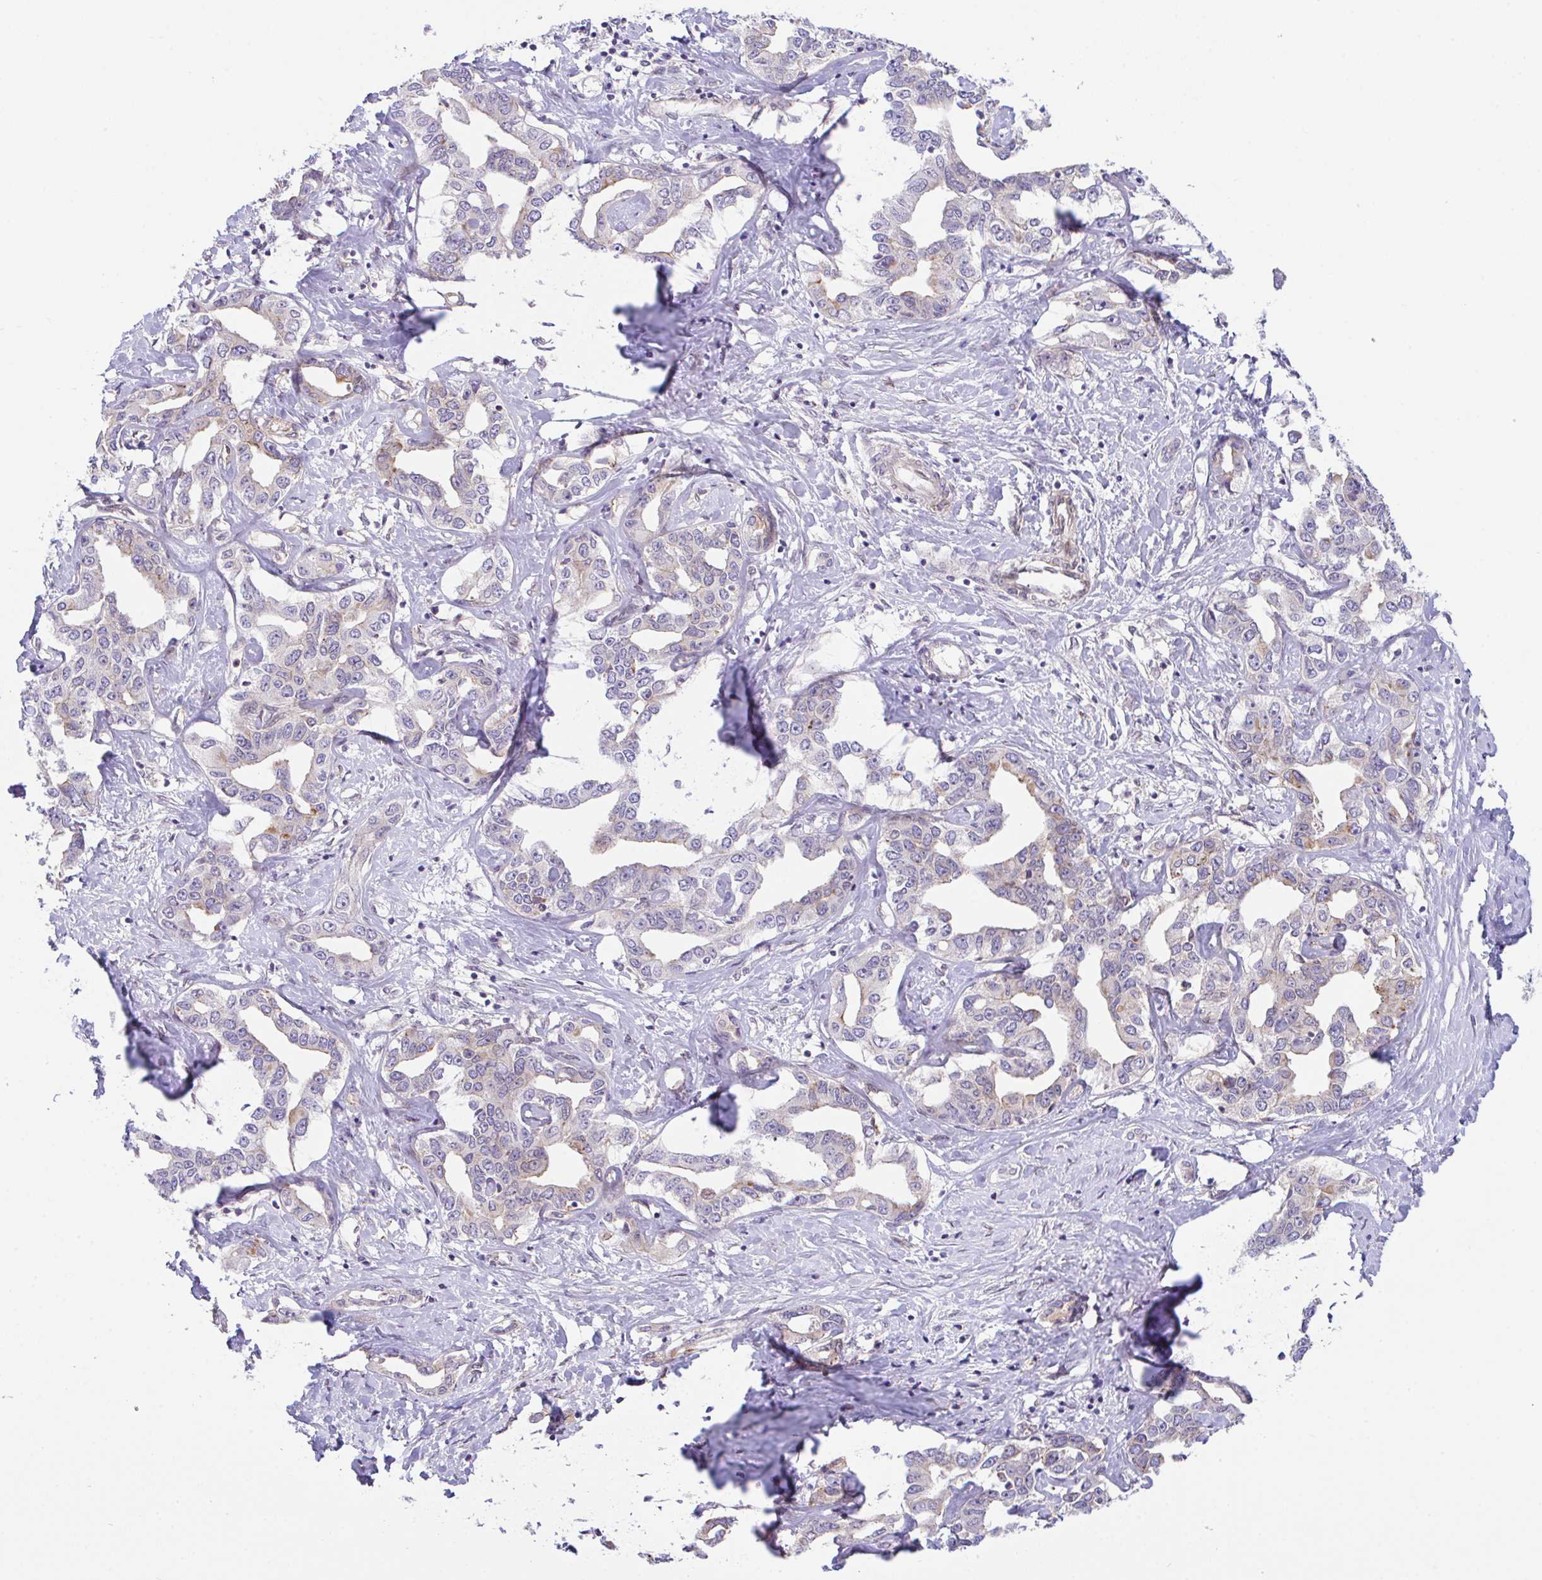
{"staining": {"intensity": "negative", "quantity": "none", "location": "none"}, "tissue": "liver cancer", "cell_type": "Tumor cells", "image_type": "cancer", "snomed": [{"axis": "morphology", "description": "Cholangiocarcinoma"}, {"axis": "topography", "description": "Liver"}], "caption": "IHC photomicrograph of neoplastic tissue: human liver cancer (cholangiocarcinoma) stained with DAB displays no significant protein staining in tumor cells.", "gene": "ZBED3", "patient": {"sex": "male", "age": 59}}